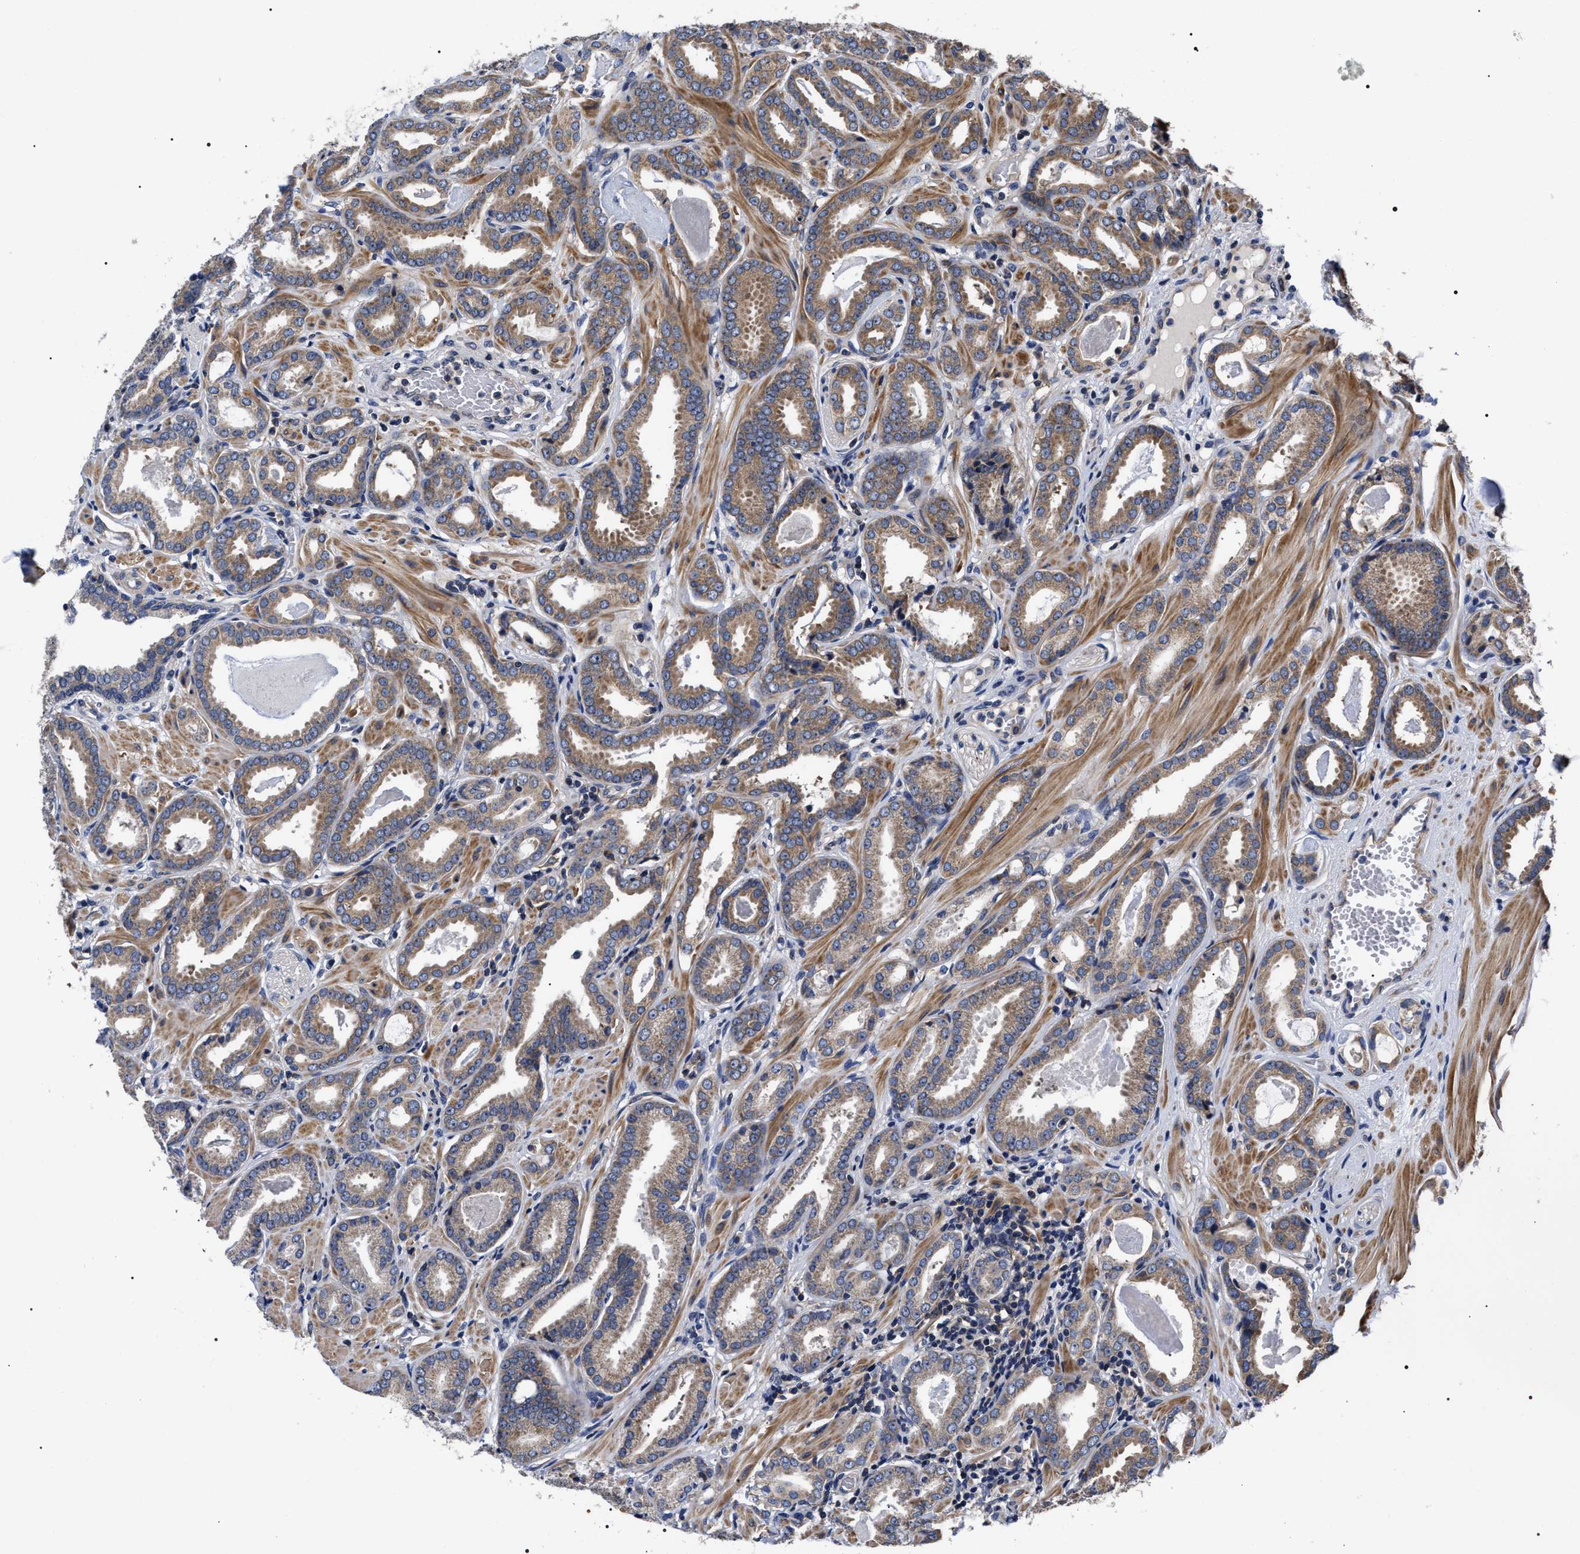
{"staining": {"intensity": "weak", "quantity": ">75%", "location": "cytoplasmic/membranous"}, "tissue": "prostate cancer", "cell_type": "Tumor cells", "image_type": "cancer", "snomed": [{"axis": "morphology", "description": "Adenocarcinoma, Low grade"}, {"axis": "topography", "description": "Prostate"}], "caption": "Approximately >75% of tumor cells in human adenocarcinoma (low-grade) (prostate) demonstrate weak cytoplasmic/membranous protein staining as visualized by brown immunohistochemical staining.", "gene": "MIS18A", "patient": {"sex": "male", "age": 53}}